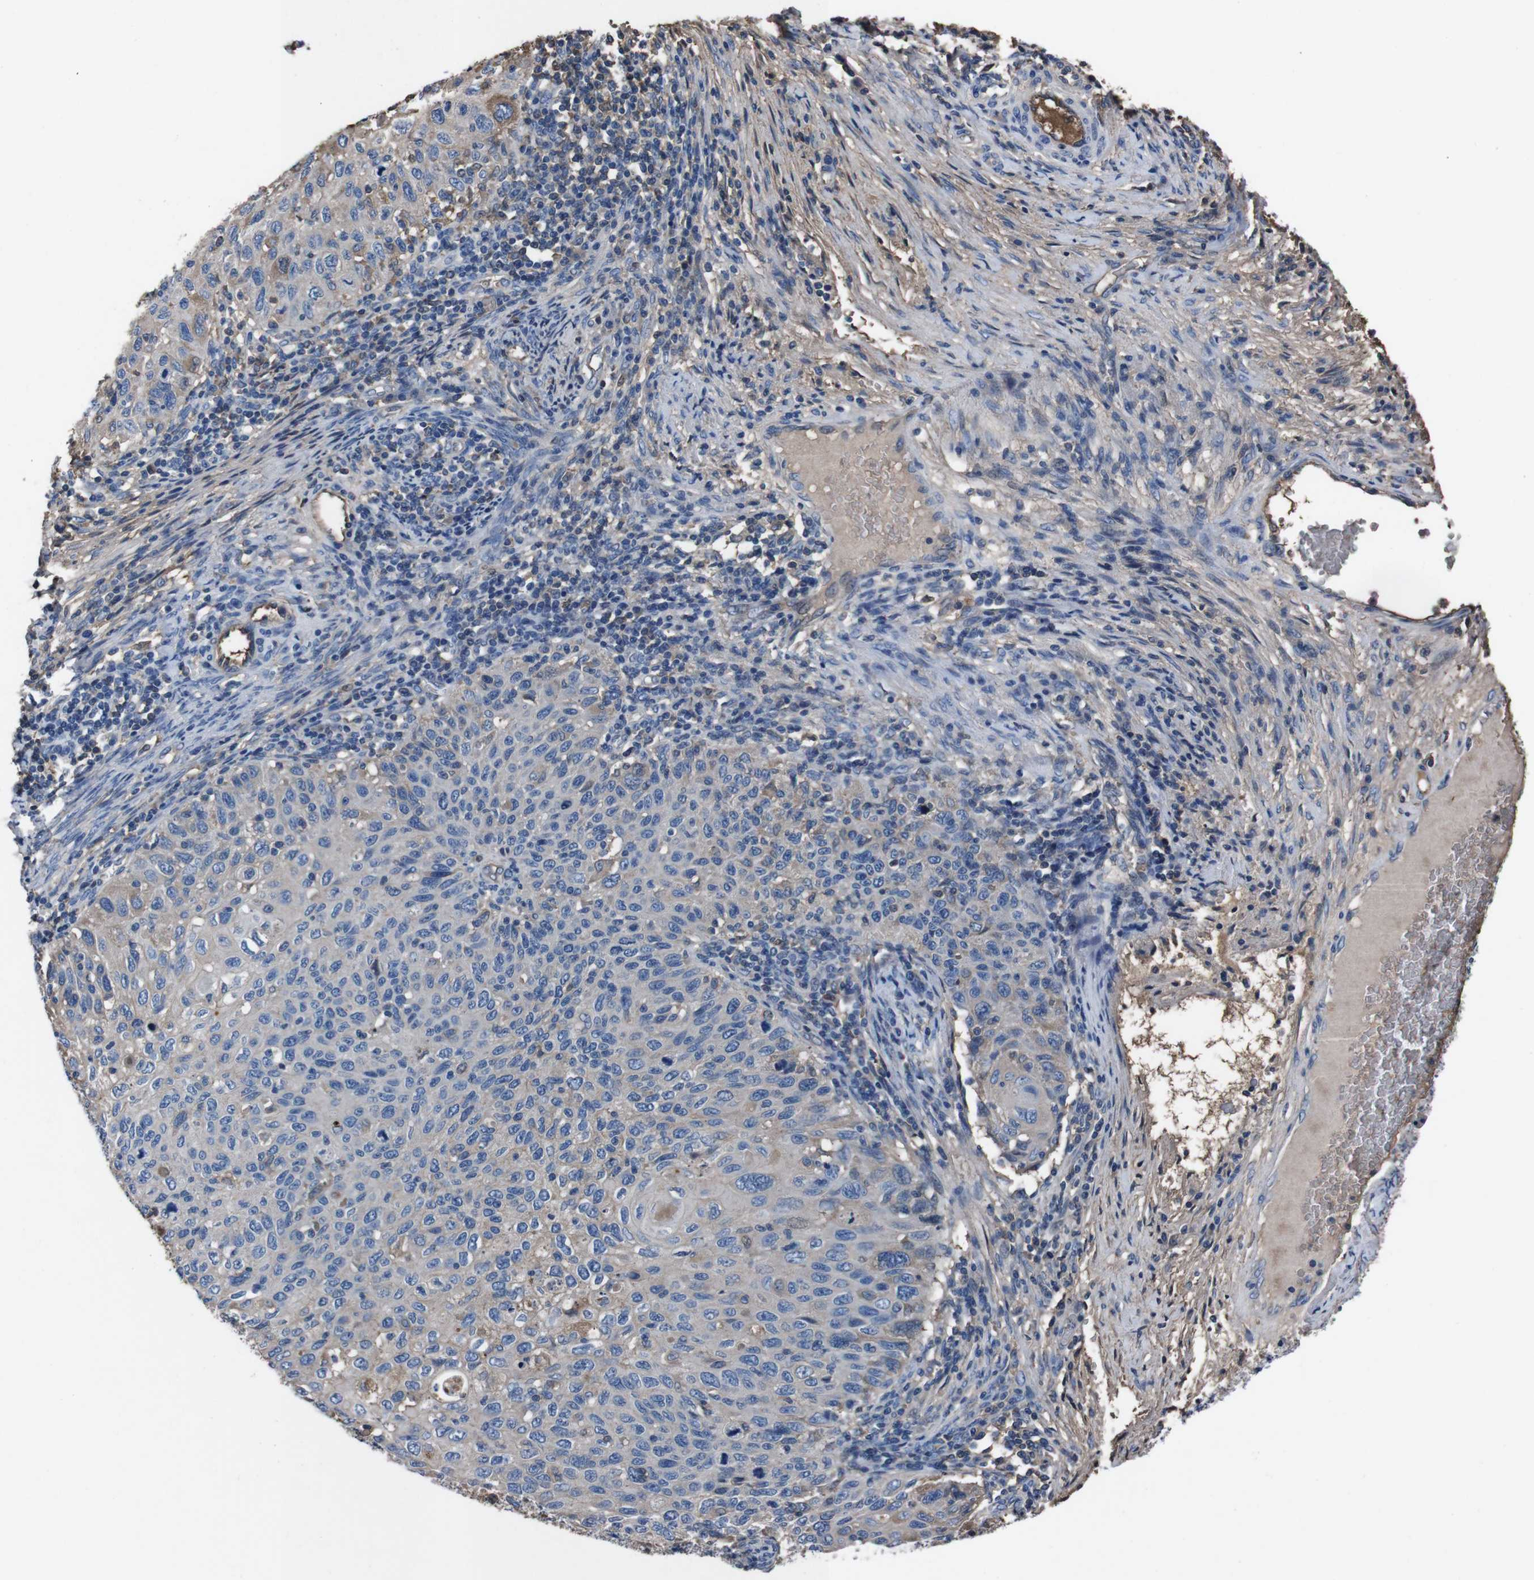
{"staining": {"intensity": "weak", "quantity": "25%-75%", "location": "cytoplasmic/membranous"}, "tissue": "cervical cancer", "cell_type": "Tumor cells", "image_type": "cancer", "snomed": [{"axis": "morphology", "description": "Squamous cell carcinoma, NOS"}, {"axis": "topography", "description": "Cervix"}], "caption": "Human cervical cancer stained with a brown dye demonstrates weak cytoplasmic/membranous positive positivity in approximately 25%-75% of tumor cells.", "gene": "LEP", "patient": {"sex": "female", "age": 70}}